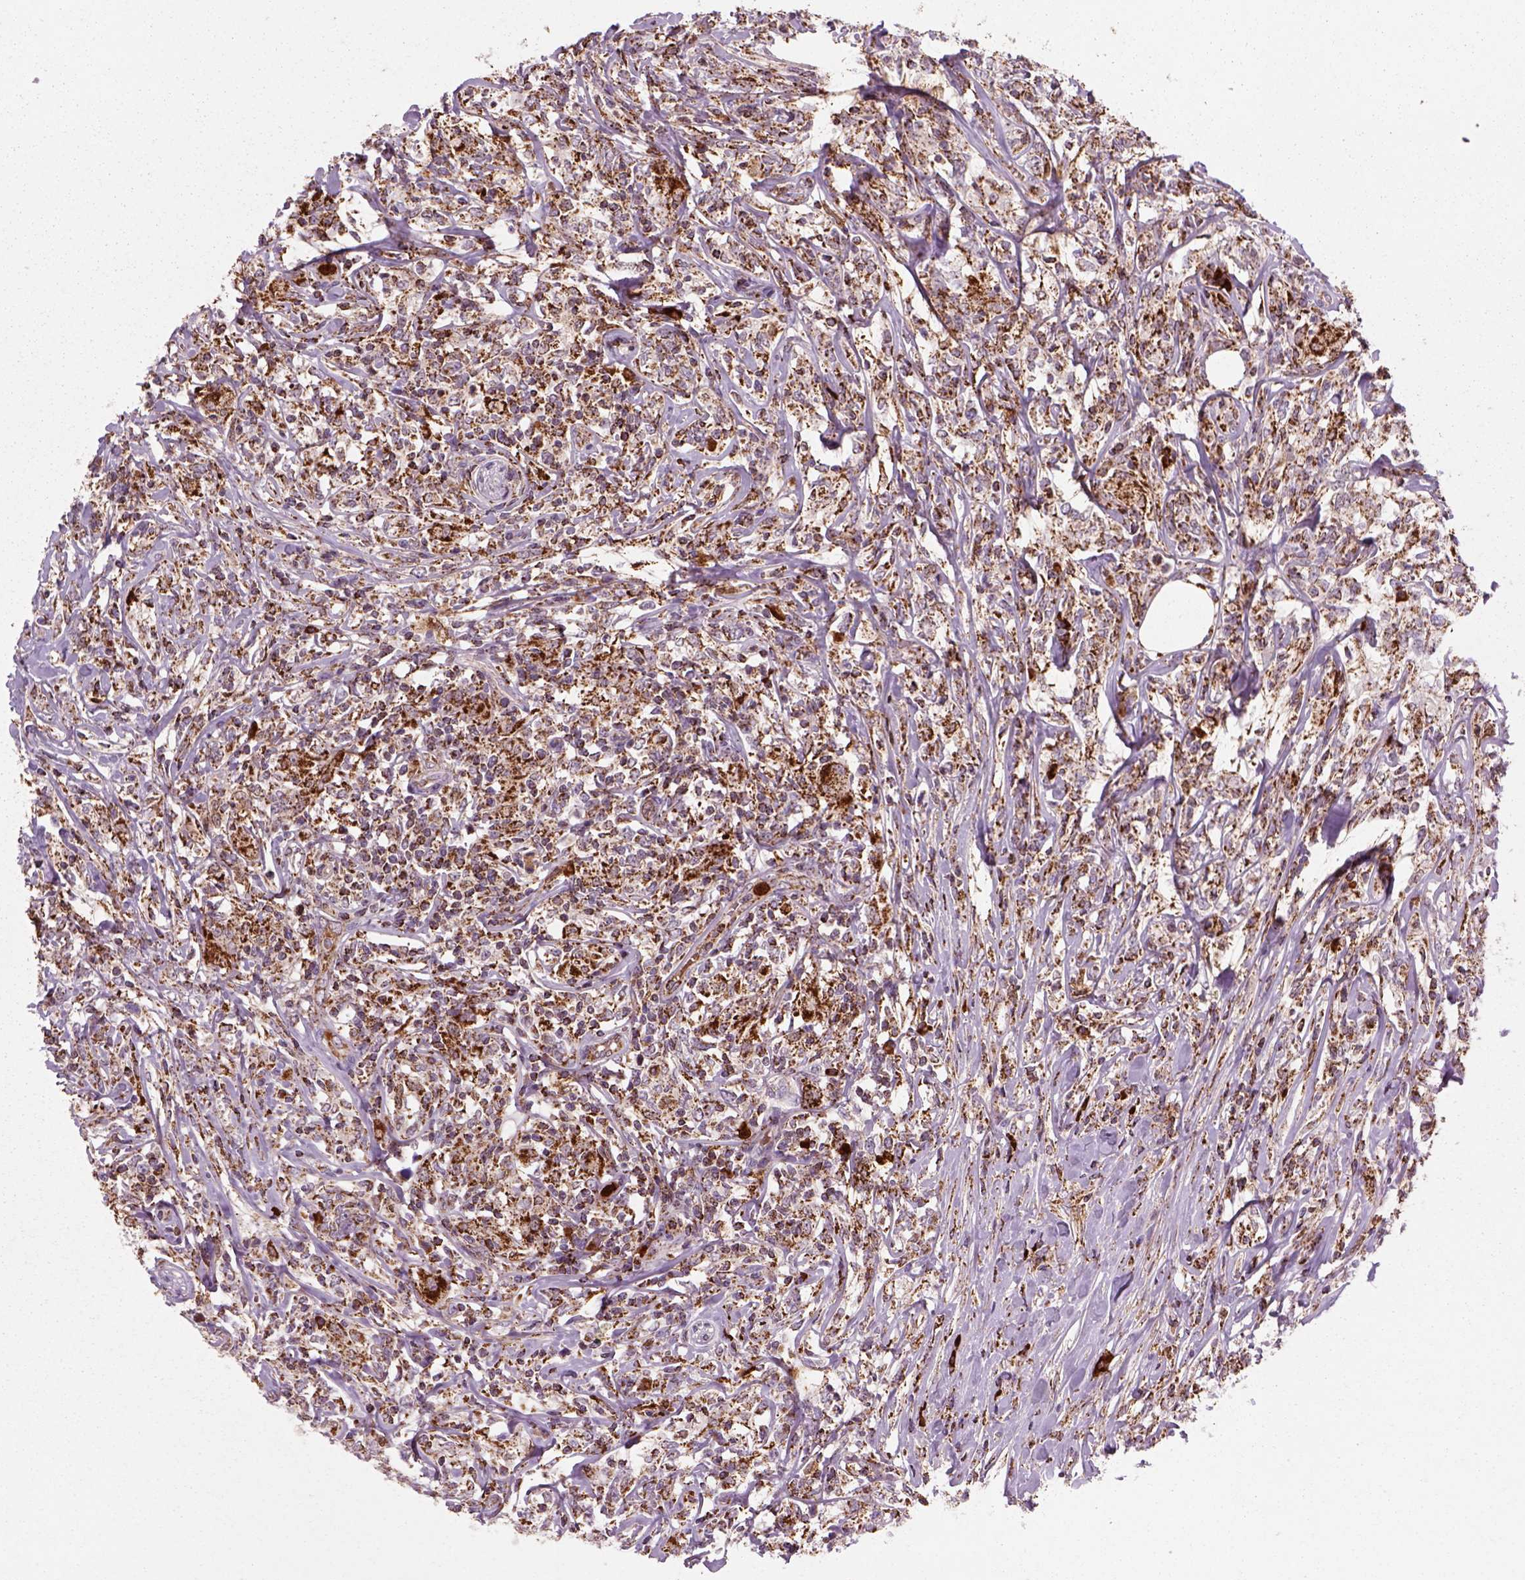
{"staining": {"intensity": "moderate", "quantity": ">75%", "location": "cytoplasmic/membranous"}, "tissue": "lymphoma", "cell_type": "Tumor cells", "image_type": "cancer", "snomed": [{"axis": "morphology", "description": "Malignant lymphoma, non-Hodgkin's type, High grade"}, {"axis": "topography", "description": "Lymph node"}], "caption": "Lymphoma stained with immunohistochemistry (IHC) exhibits moderate cytoplasmic/membranous staining in about >75% of tumor cells.", "gene": "NUDT16L1", "patient": {"sex": "female", "age": 84}}